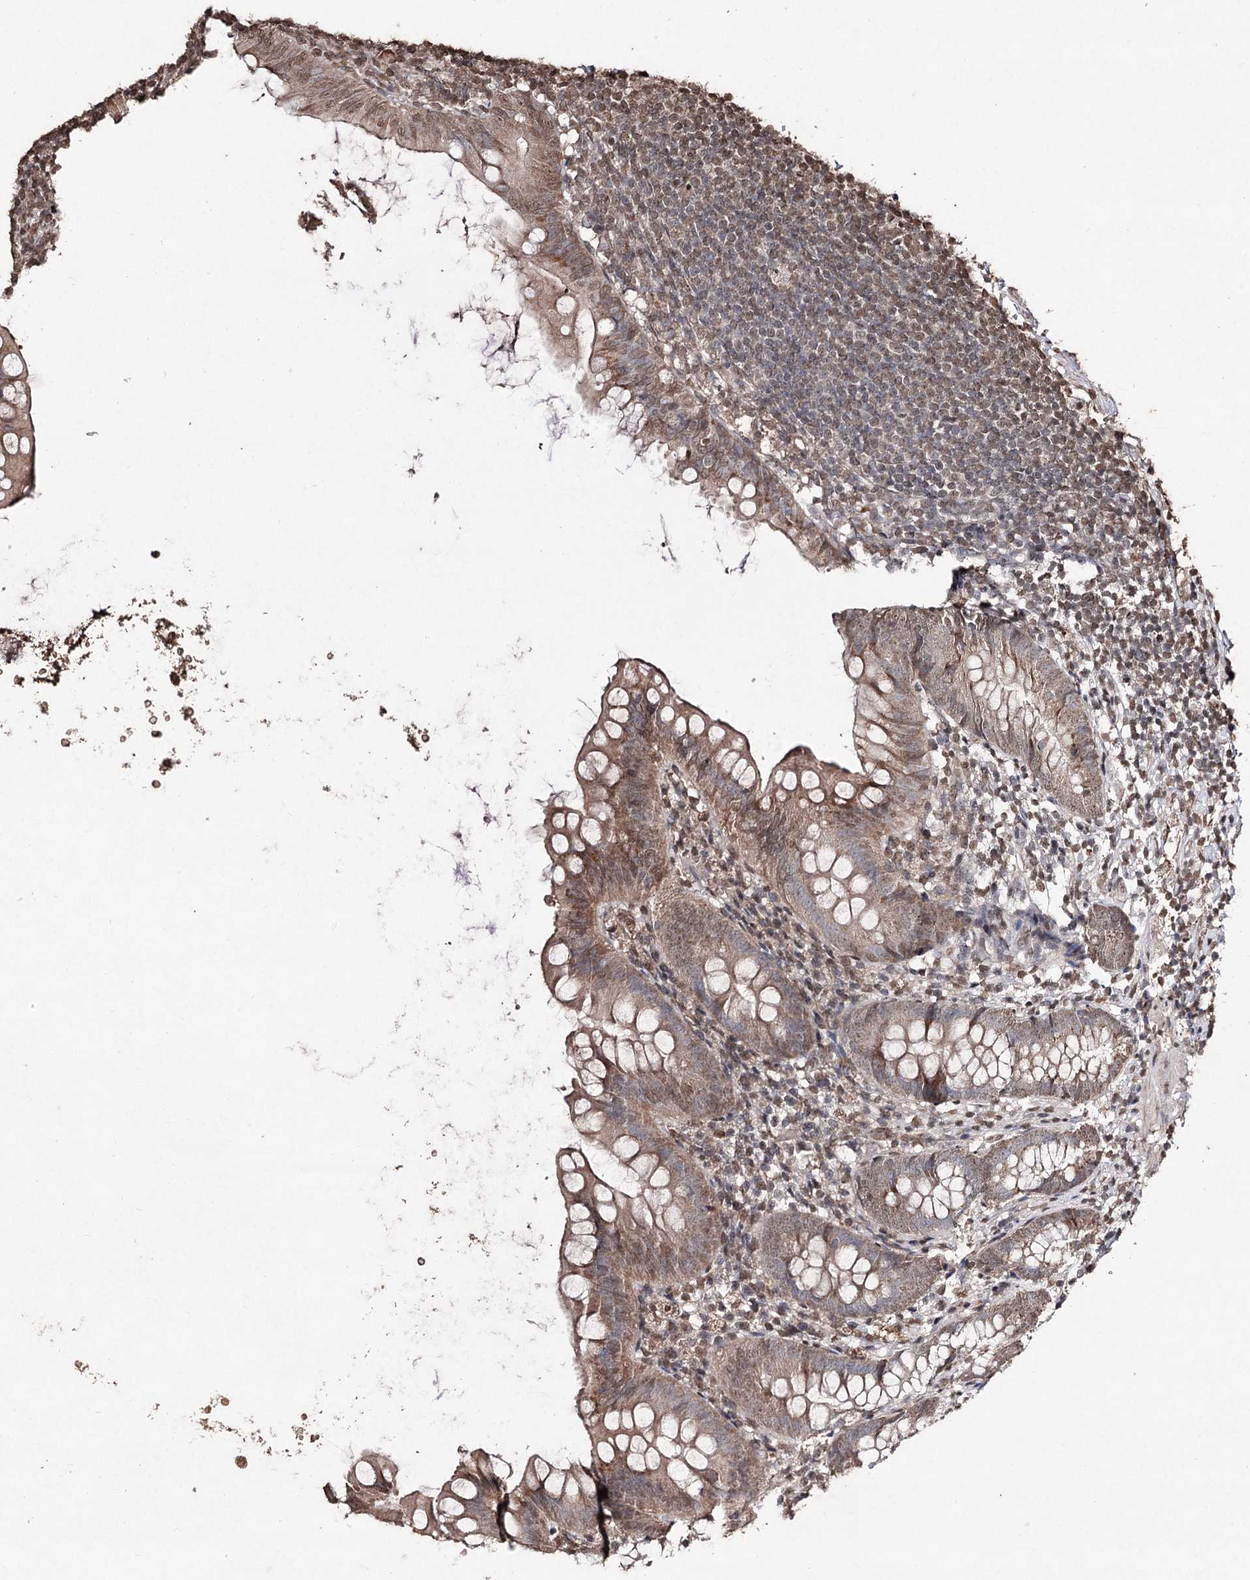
{"staining": {"intensity": "moderate", "quantity": ">75%", "location": "cytoplasmic/membranous,nuclear"}, "tissue": "appendix", "cell_type": "Glandular cells", "image_type": "normal", "snomed": [{"axis": "morphology", "description": "Normal tissue, NOS"}, {"axis": "topography", "description": "Appendix"}], "caption": "The image reveals staining of unremarkable appendix, revealing moderate cytoplasmic/membranous,nuclear protein expression (brown color) within glandular cells. (Stains: DAB (3,3'-diaminobenzidine) in brown, nuclei in blue, Microscopy: brightfield microscopy at high magnification).", "gene": "ATG14", "patient": {"sex": "female", "age": 62}}